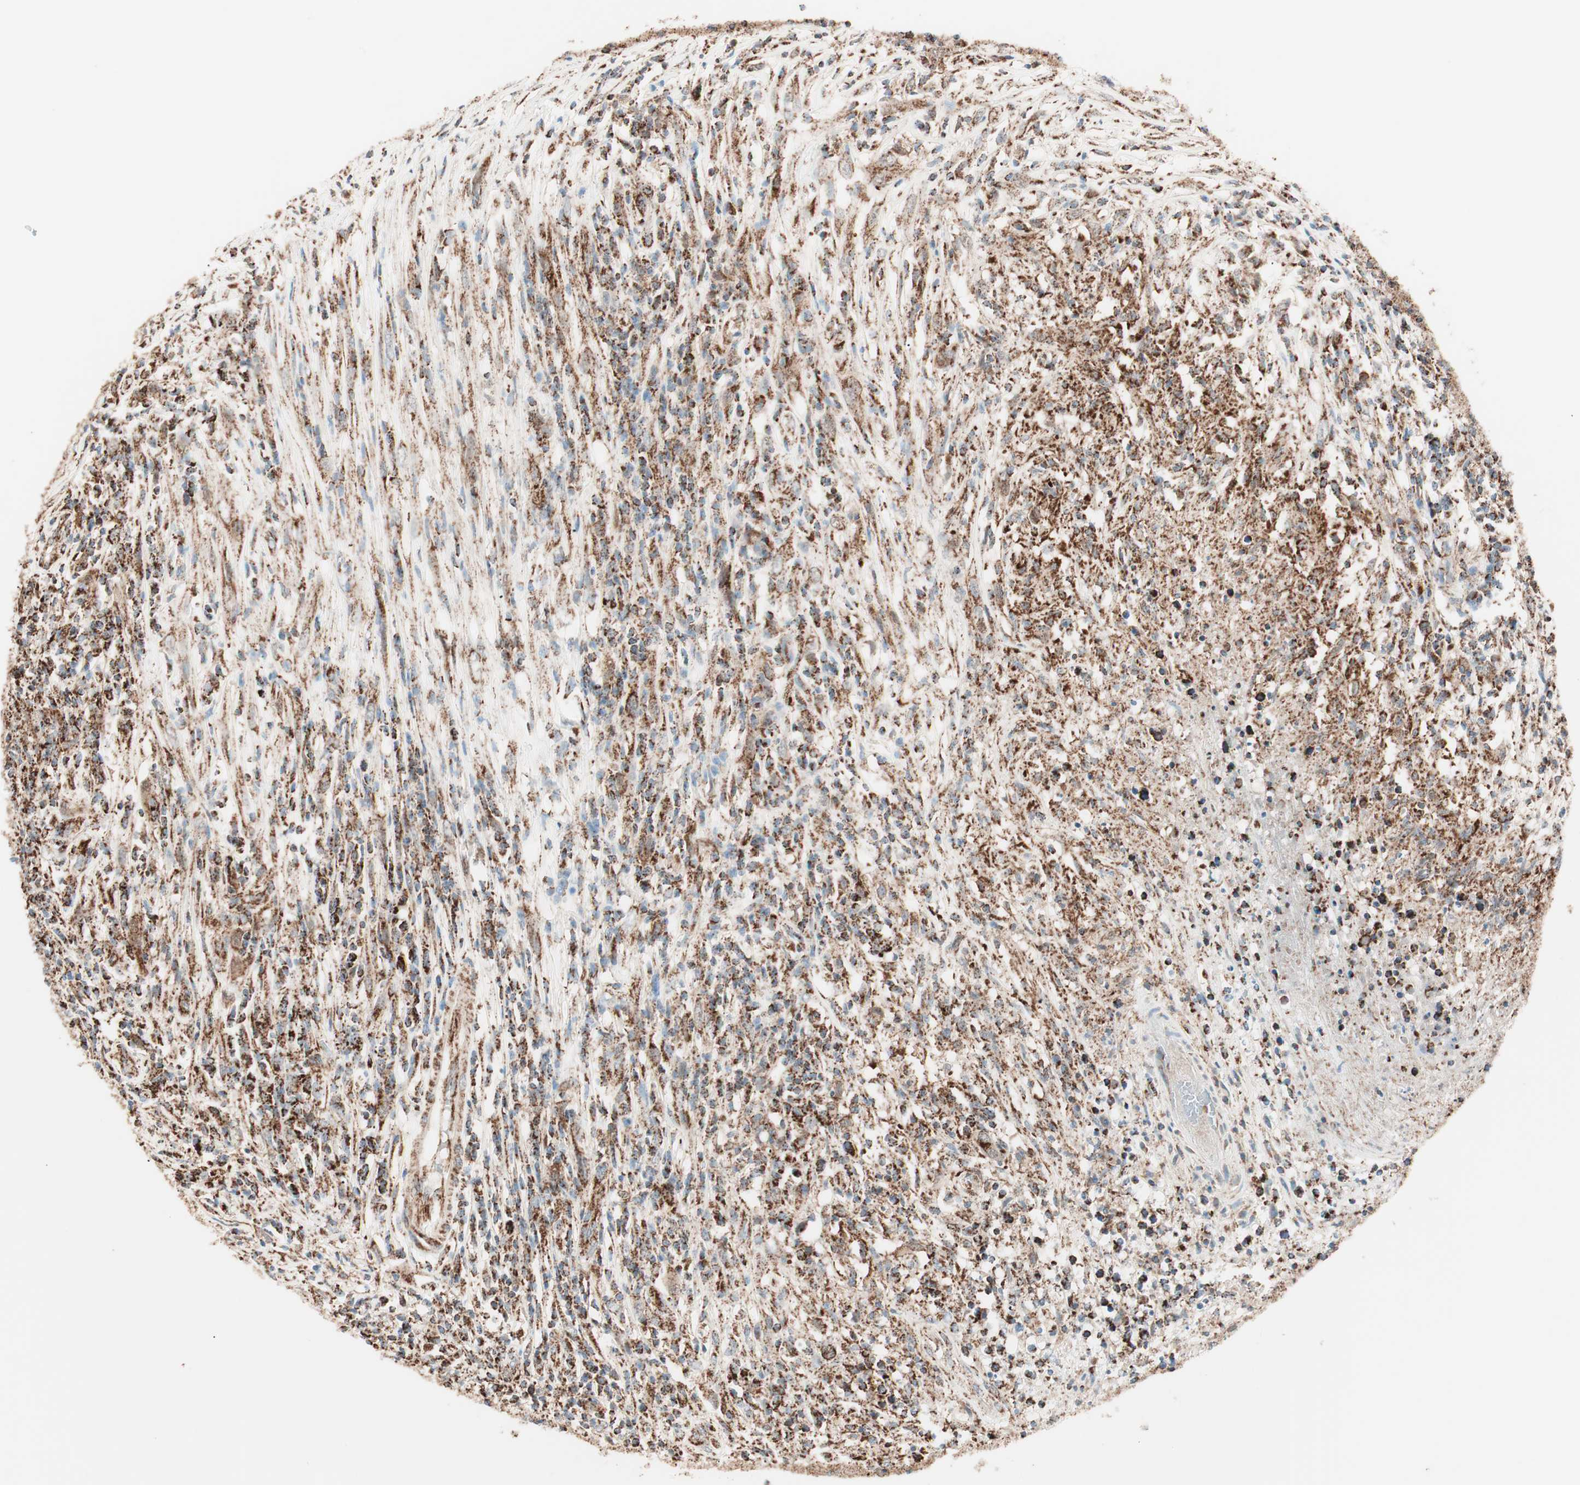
{"staining": {"intensity": "strong", "quantity": ">75%", "location": "cytoplasmic/membranous"}, "tissue": "lymphoma", "cell_type": "Tumor cells", "image_type": "cancer", "snomed": [{"axis": "morphology", "description": "Malignant lymphoma, non-Hodgkin's type, High grade"}, {"axis": "topography", "description": "Lymph node"}], "caption": "Strong cytoplasmic/membranous protein positivity is identified in about >75% of tumor cells in malignant lymphoma, non-Hodgkin's type (high-grade).", "gene": "TOMM22", "patient": {"sex": "female", "age": 84}}